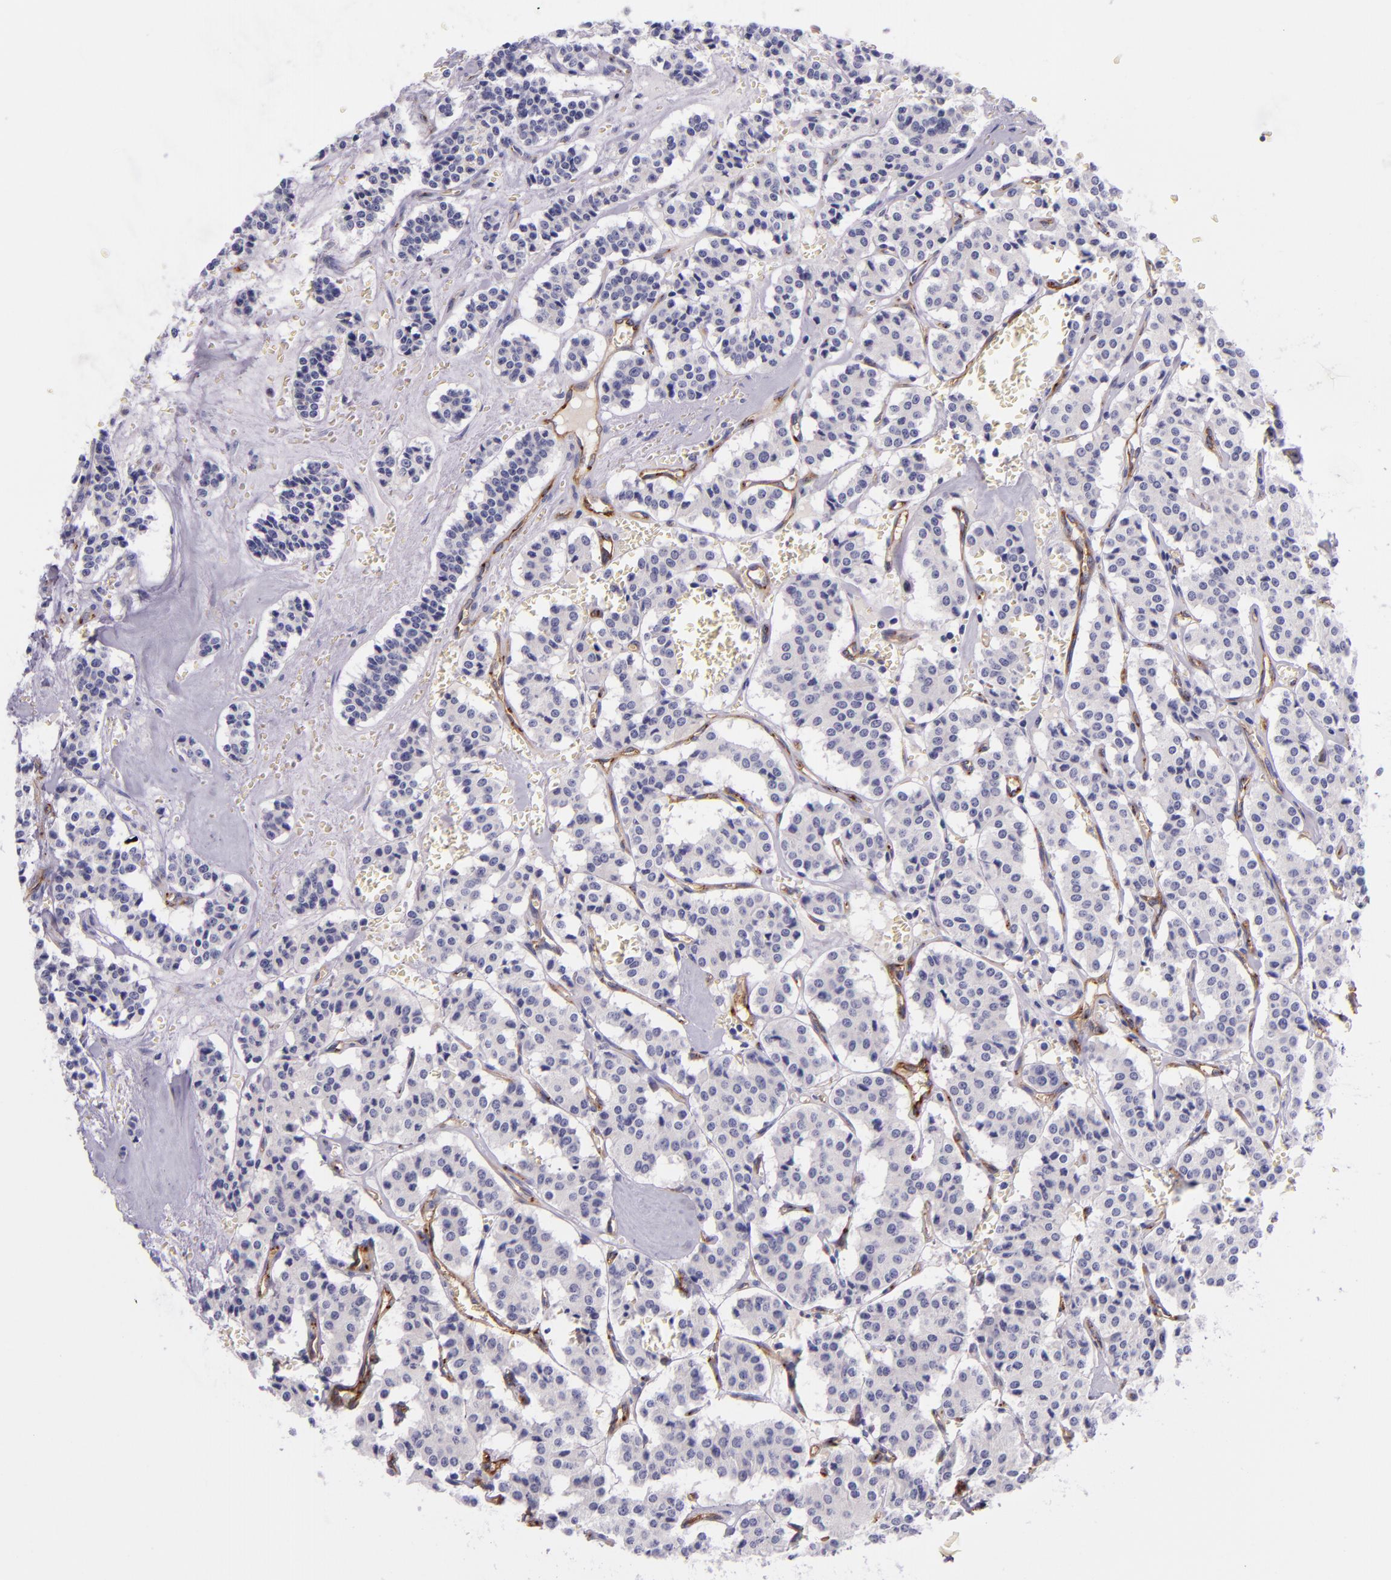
{"staining": {"intensity": "negative", "quantity": "none", "location": "none"}, "tissue": "carcinoid", "cell_type": "Tumor cells", "image_type": "cancer", "snomed": [{"axis": "morphology", "description": "Carcinoid, malignant, NOS"}, {"axis": "topography", "description": "Bronchus"}], "caption": "Human carcinoid stained for a protein using IHC shows no positivity in tumor cells.", "gene": "NOS3", "patient": {"sex": "male", "age": 55}}